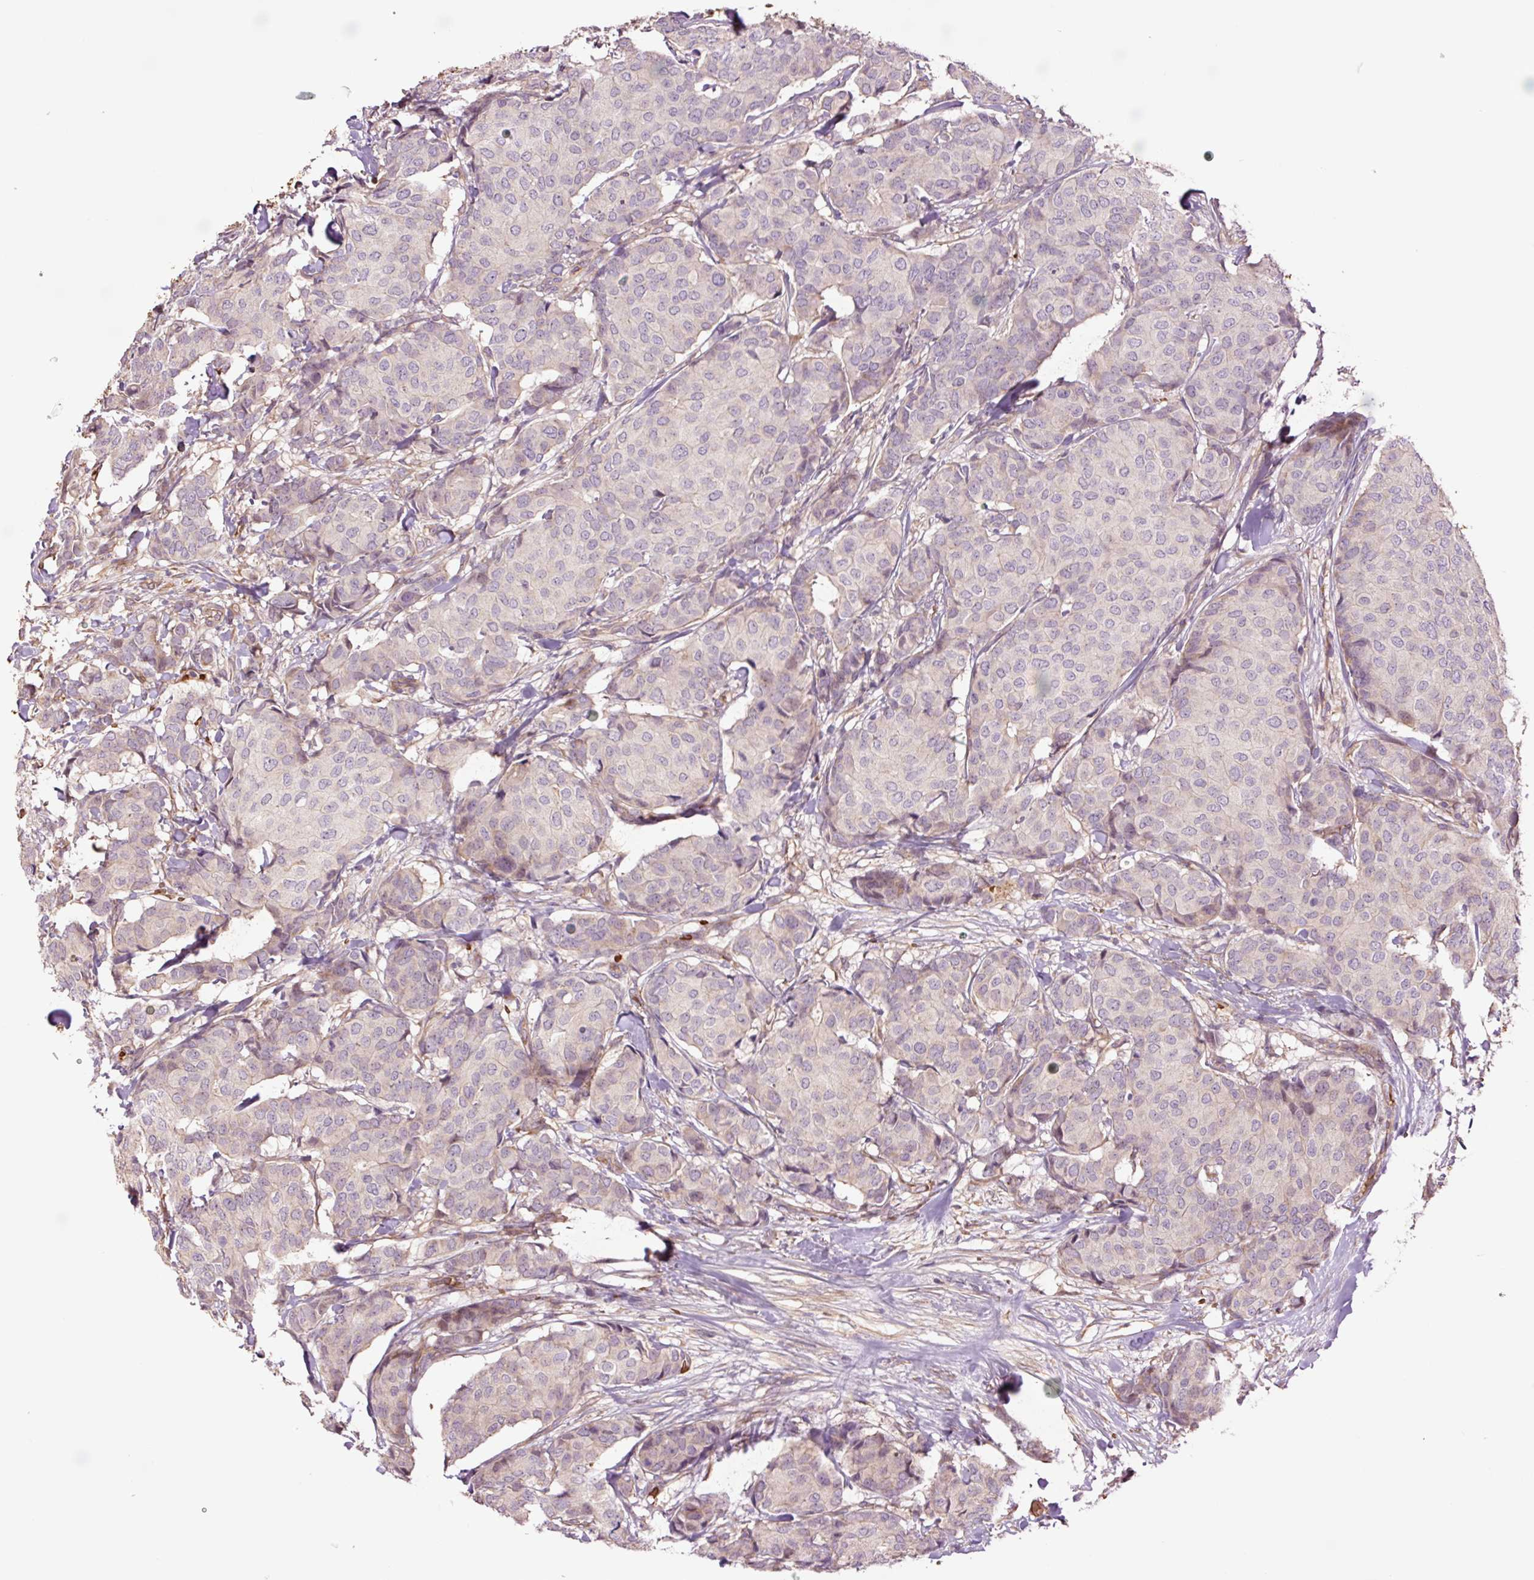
{"staining": {"intensity": "negative", "quantity": "none", "location": "none"}, "tissue": "breast cancer", "cell_type": "Tumor cells", "image_type": "cancer", "snomed": [{"axis": "morphology", "description": "Duct carcinoma"}, {"axis": "topography", "description": "Breast"}], "caption": "DAB (3,3'-diaminobenzidine) immunohistochemical staining of human intraductal carcinoma (breast) displays no significant expression in tumor cells.", "gene": "TMEM235", "patient": {"sex": "female", "age": 75}}